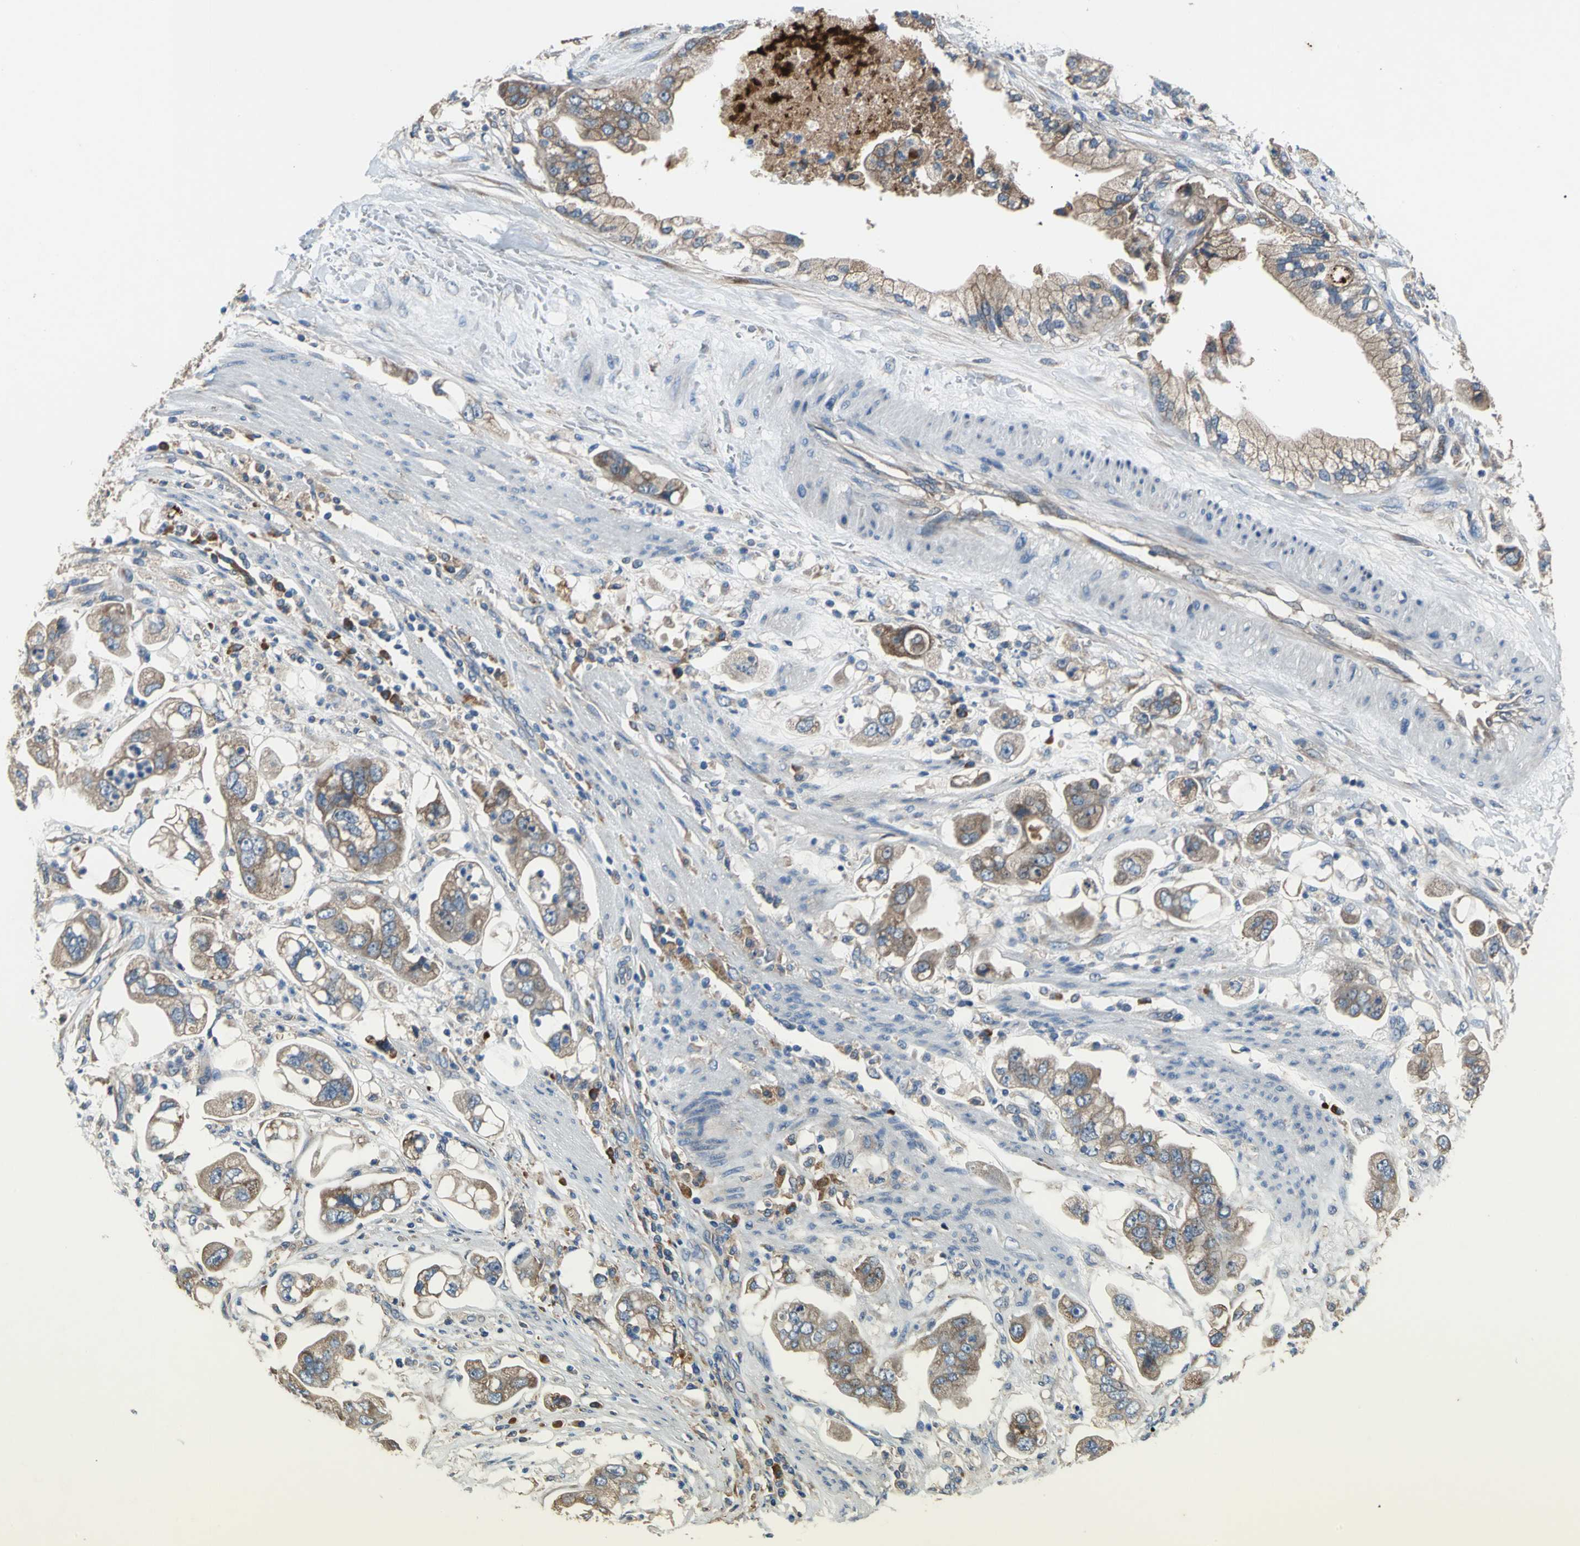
{"staining": {"intensity": "moderate", "quantity": ">75%", "location": "cytoplasmic/membranous"}, "tissue": "stomach cancer", "cell_type": "Tumor cells", "image_type": "cancer", "snomed": [{"axis": "morphology", "description": "Adenocarcinoma, NOS"}, {"axis": "topography", "description": "Stomach"}], "caption": "The histopathology image shows a brown stain indicating the presence of a protein in the cytoplasmic/membranous of tumor cells in stomach cancer (adenocarcinoma). The staining was performed using DAB to visualize the protein expression in brown, while the nuclei were stained in blue with hematoxylin (Magnification: 20x).", "gene": "HEPH", "patient": {"sex": "male", "age": 62}}